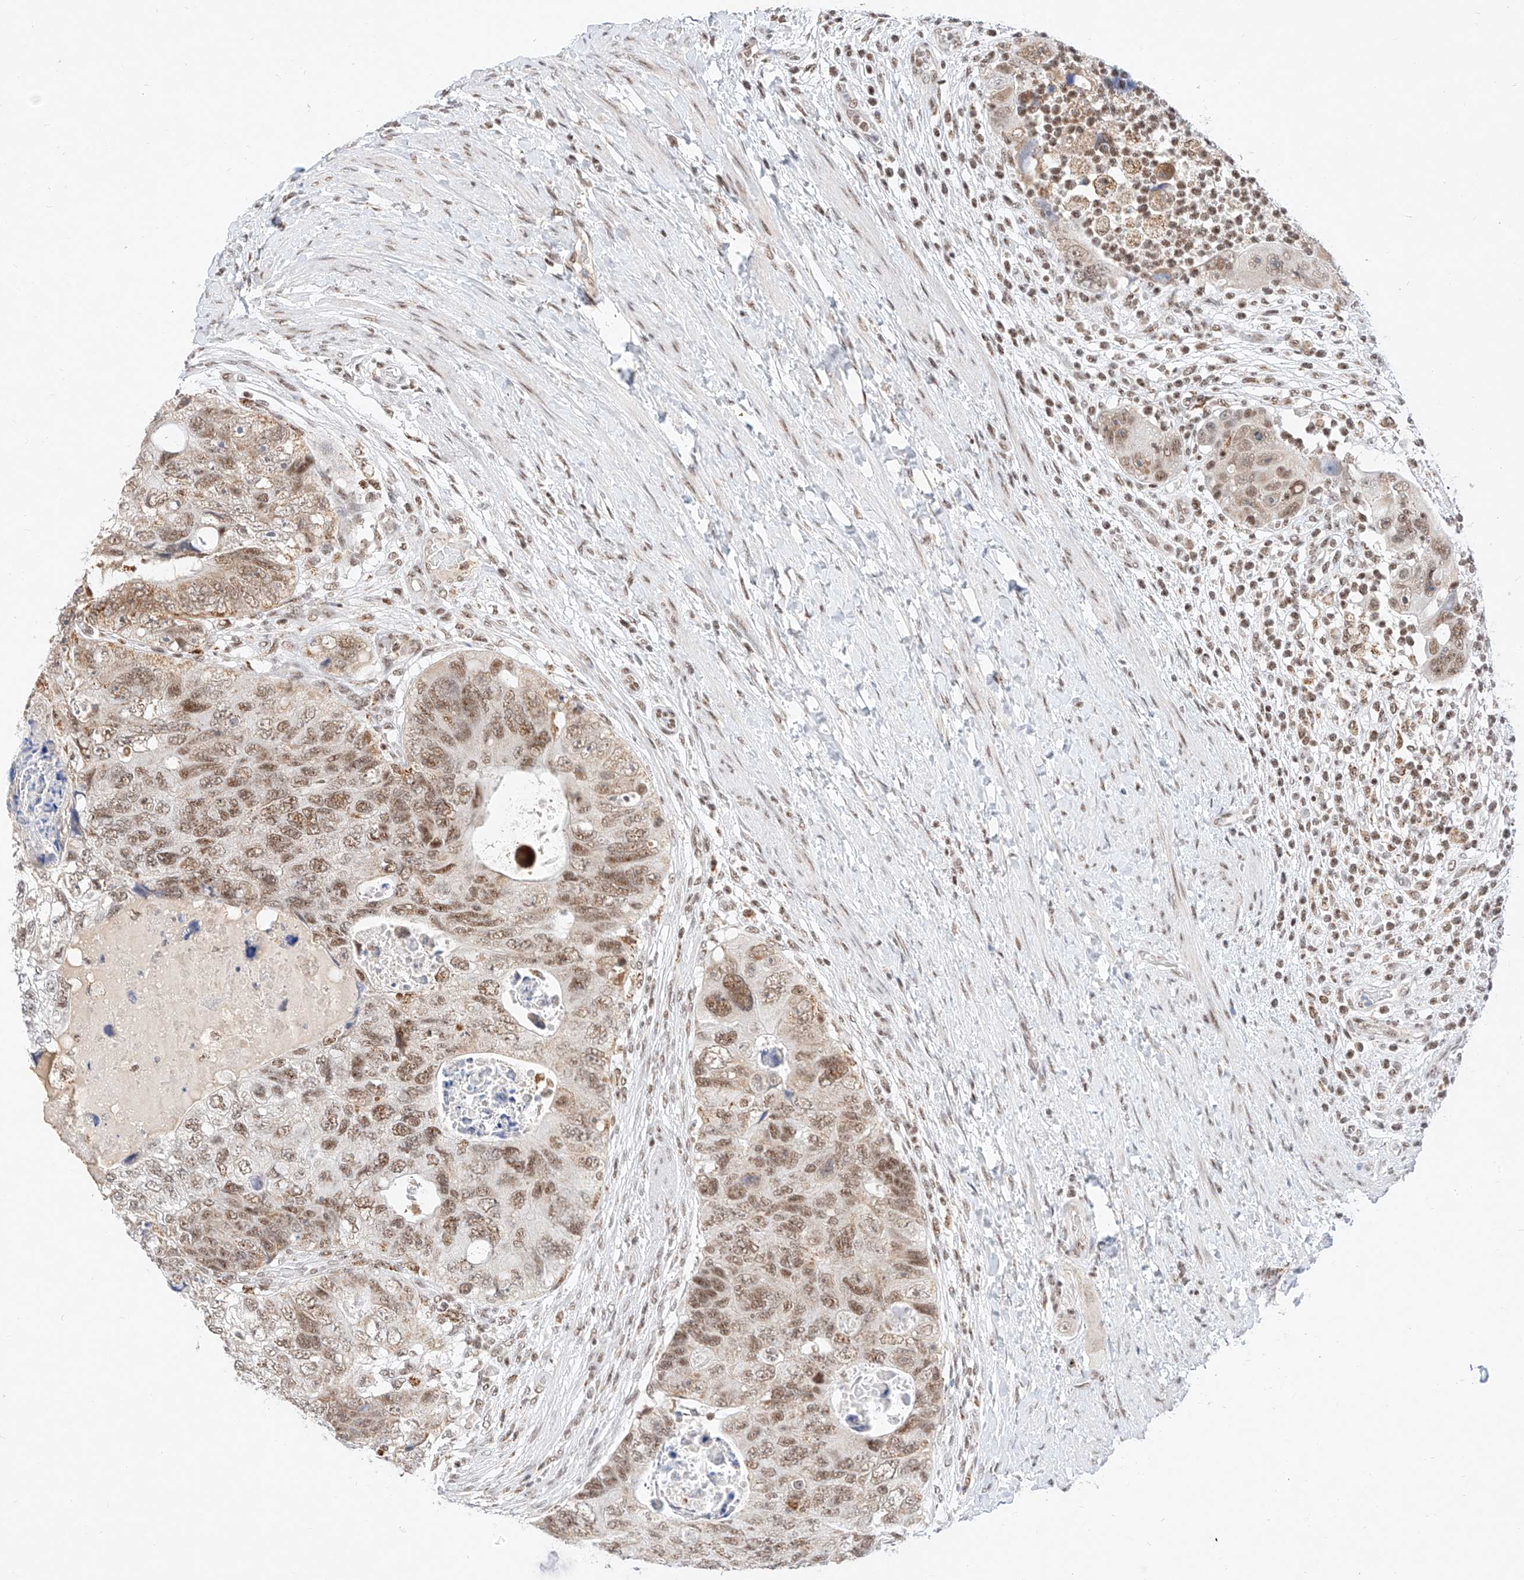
{"staining": {"intensity": "moderate", "quantity": ">75%", "location": "nuclear"}, "tissue": "colorectal cancer", "cell_type": "Tumor cells", "image_type": "cancer", "snomed": [{"axis": "morphology", "description": "Adenocarcinoma, NOS"}, {"axis": "topography", "description": "Rectum"}], "caption": "The immunohistochemical stain labels moderate nuclear expression in tumor cells of adenocarcinoma (colorectal) tissue.", "gene": "NRF1", "patient": {"sex": "male", "age": 59}}